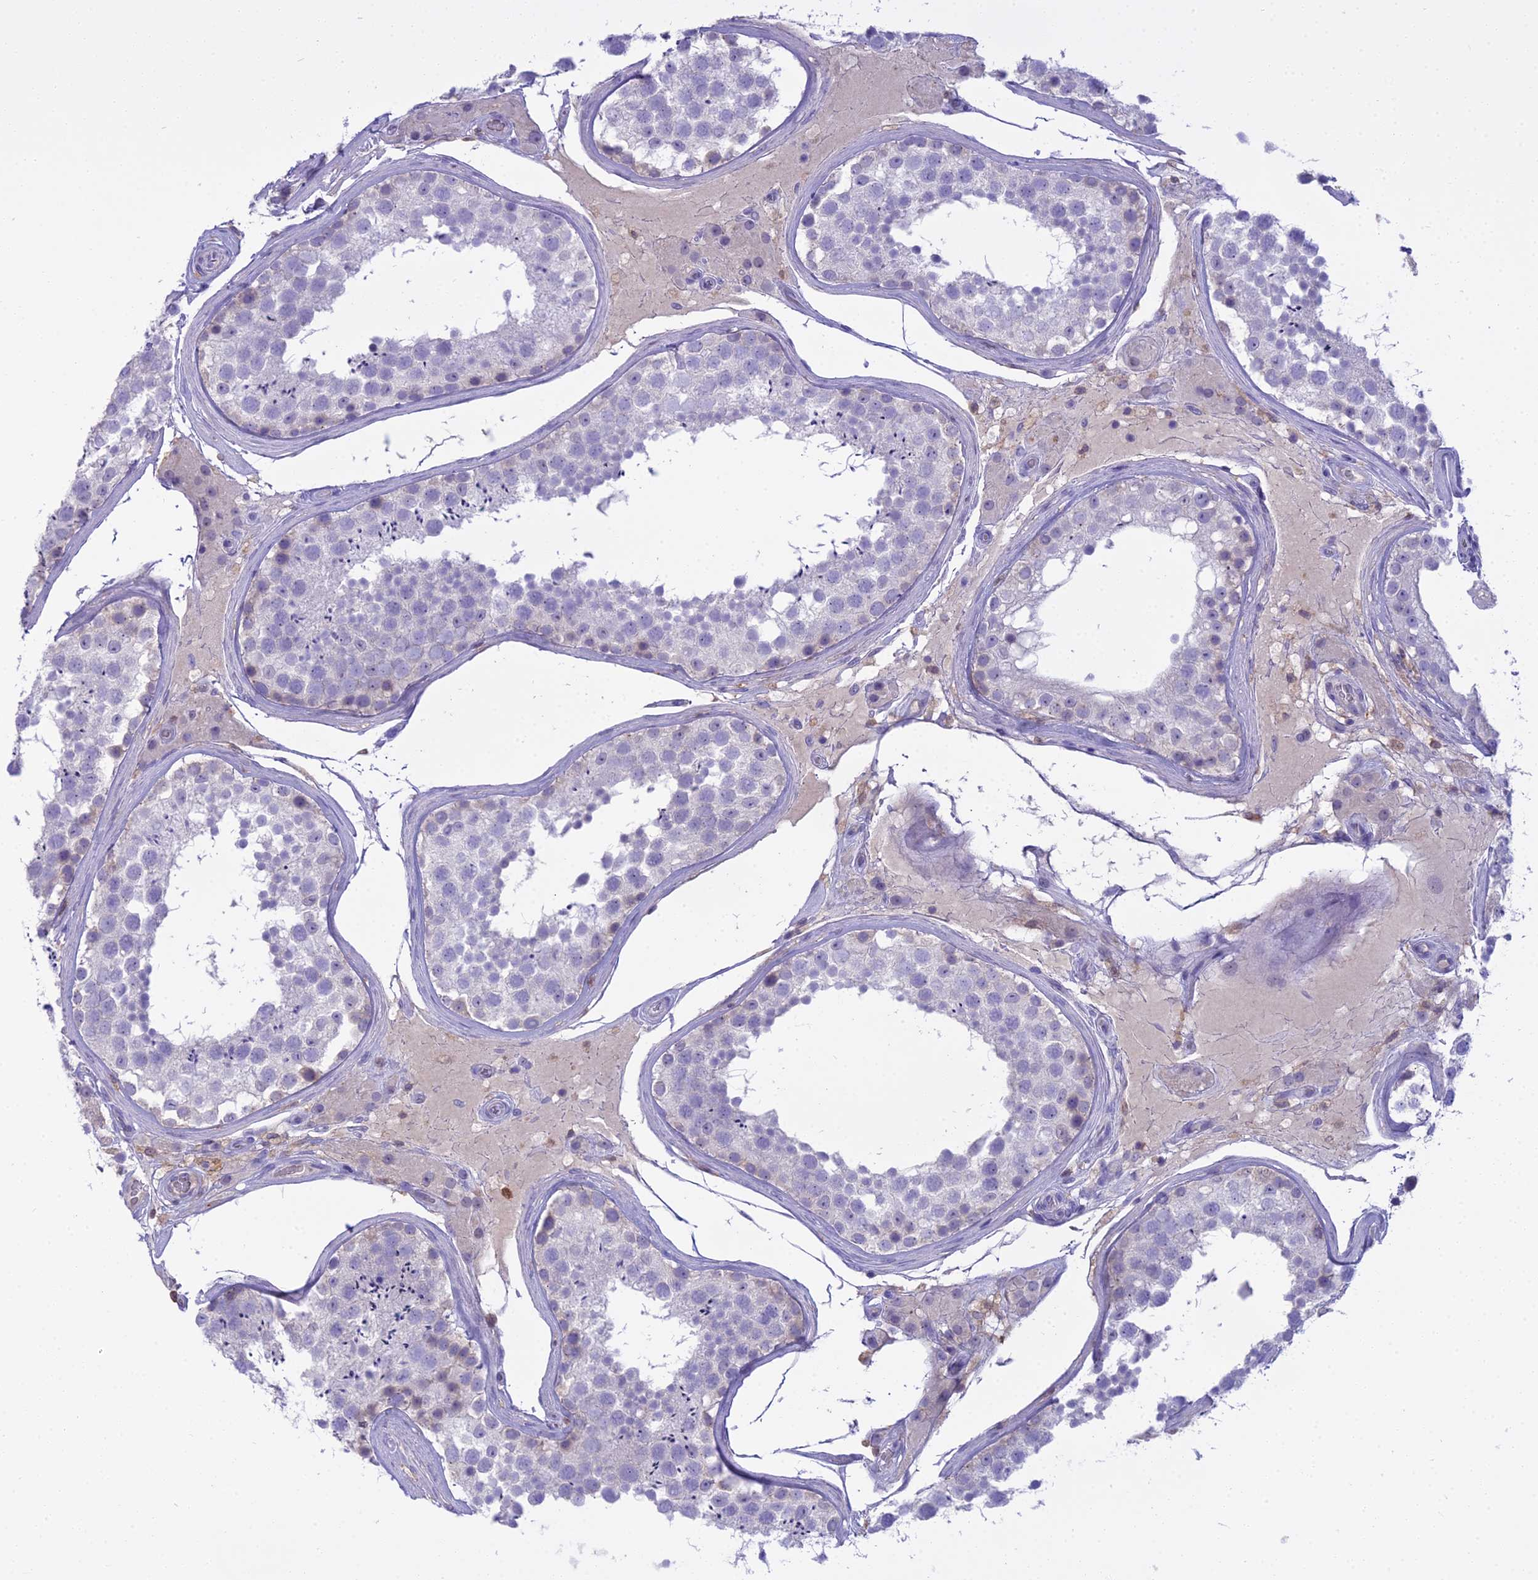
{"staining": {"intensity": "negative", "quantity": "none", "location": "none"}, "tissue": "testis", "cell_type": "Cells in seminiferous ducts", "image_type": "normal", "snomed": [{"axis": "morphology", "description": "Normal tissue, NOS"}, {"axis": "topography", "description": "Testis"}], "caption": "Micrograph shows no protein positivity in cells in seminiferous ducts of benign testis.", "gene": "BLNK", "patient": {"sex": "male", "age": 46}}